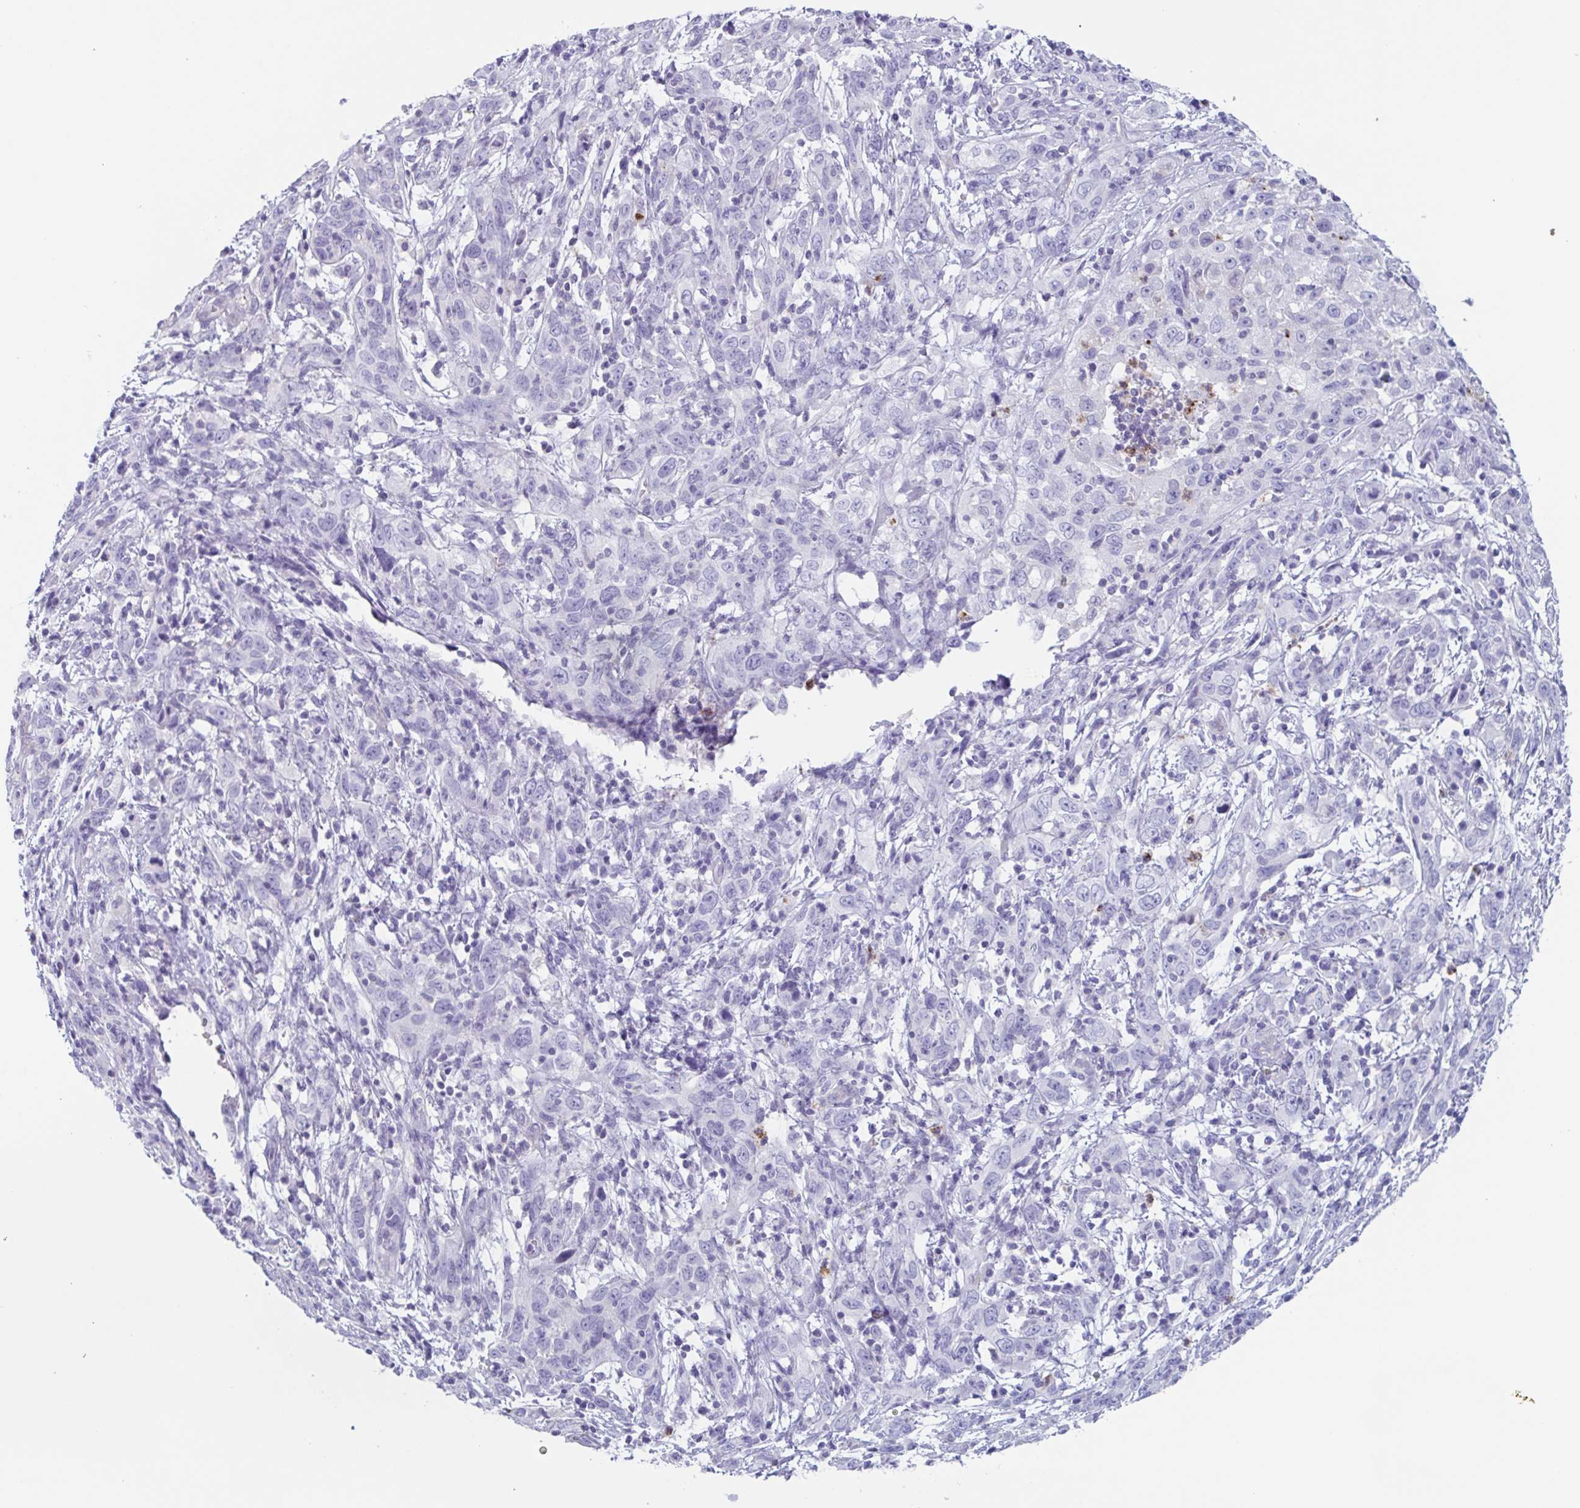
{"staining": {"intensity": "negative", "quantity": "none", "location": "none"}, "tissue": "cervical cancer", "cell_type": "Tumor cells", "image_type": "cancer", "snomed": [{"axis": "morphology", "description": "Adenocarcinoma, NOS"}, {"axis": "topography", "description": "Cervix"}], "caption": "The immunohistochemistry (IHC) photomicrograph has no significant positivity in tumor cells of adenocarcinoma (cervical) tissue.", "gene": "BPI", "patient": {"sex": "female", "age": 40}}